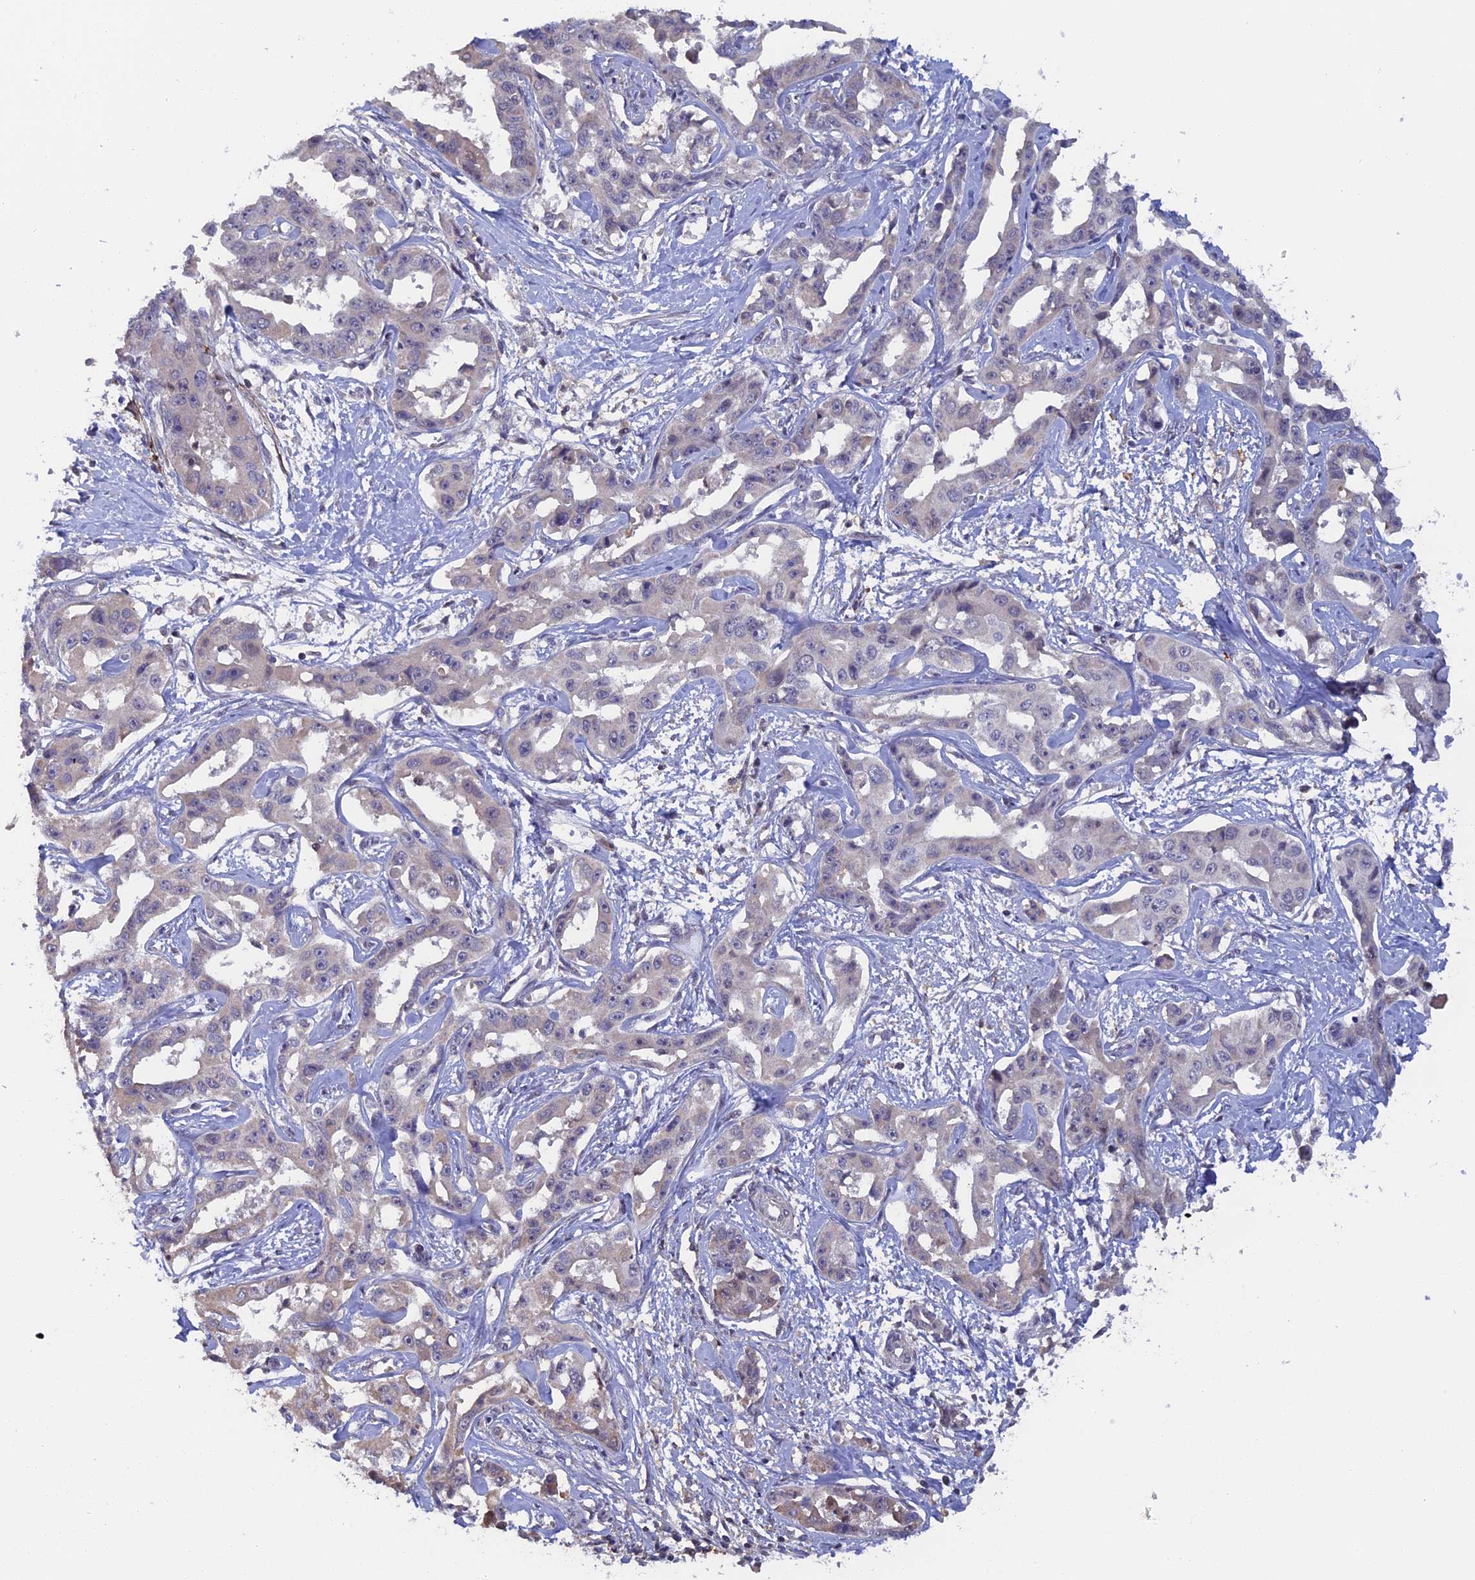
{"staining": {"intensity": "negative", "quantity": "none", "location": "none"}, "tissue": "liver cancer", "cell_type": "Tumor cells", "image_type": "cancer", "snomed": [{"axis": "morphology", "description": "Cholangiocarcinoma"}, {"axis": "topography", "description": "Liver"}], "caption": "Immunohistochemistry (IHC) micrograph of liver cancer stained for a protein (brown), which shows no staining in tumor cells.", "gene": "FAM98C", "patient": {"sex": "male", "age": 59}}